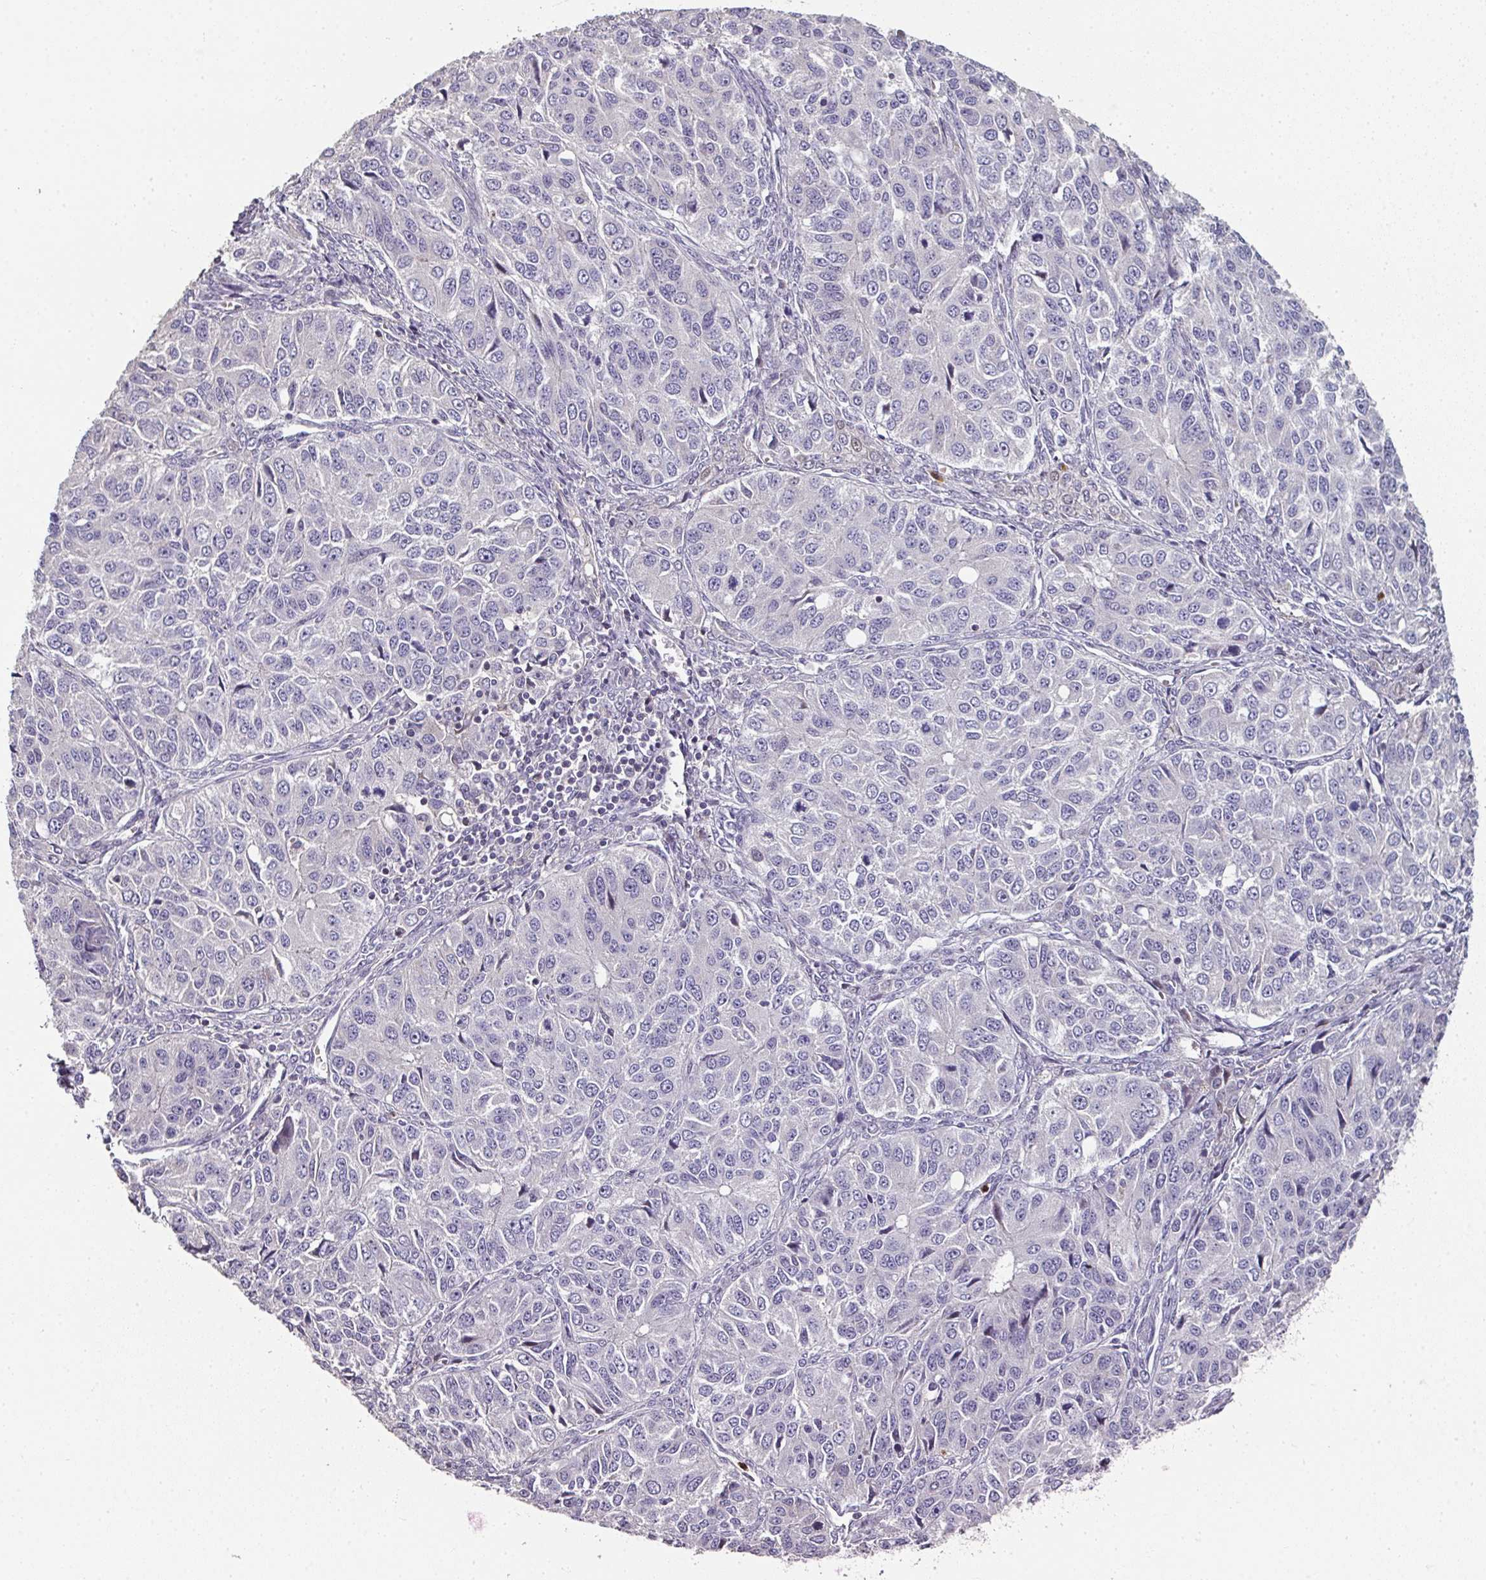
{"staining": {"intensity": "negative", "quantity": "none", "location": "none"}, "tissue": "ovarian cancer", "cell_type": "Tumor cells", "image_type": "cancer", "snomed": [{"axis": "morphology", "description": "Carcinoma, endometroid"}, {"axis": "topography", "description": "Ovary"}], "caption": "IHC of ovarian endometroid carcinoma reveals no staining in tumor cells.", "gene": "A1CF", "patient": {"sex": "female", "age": 51}}